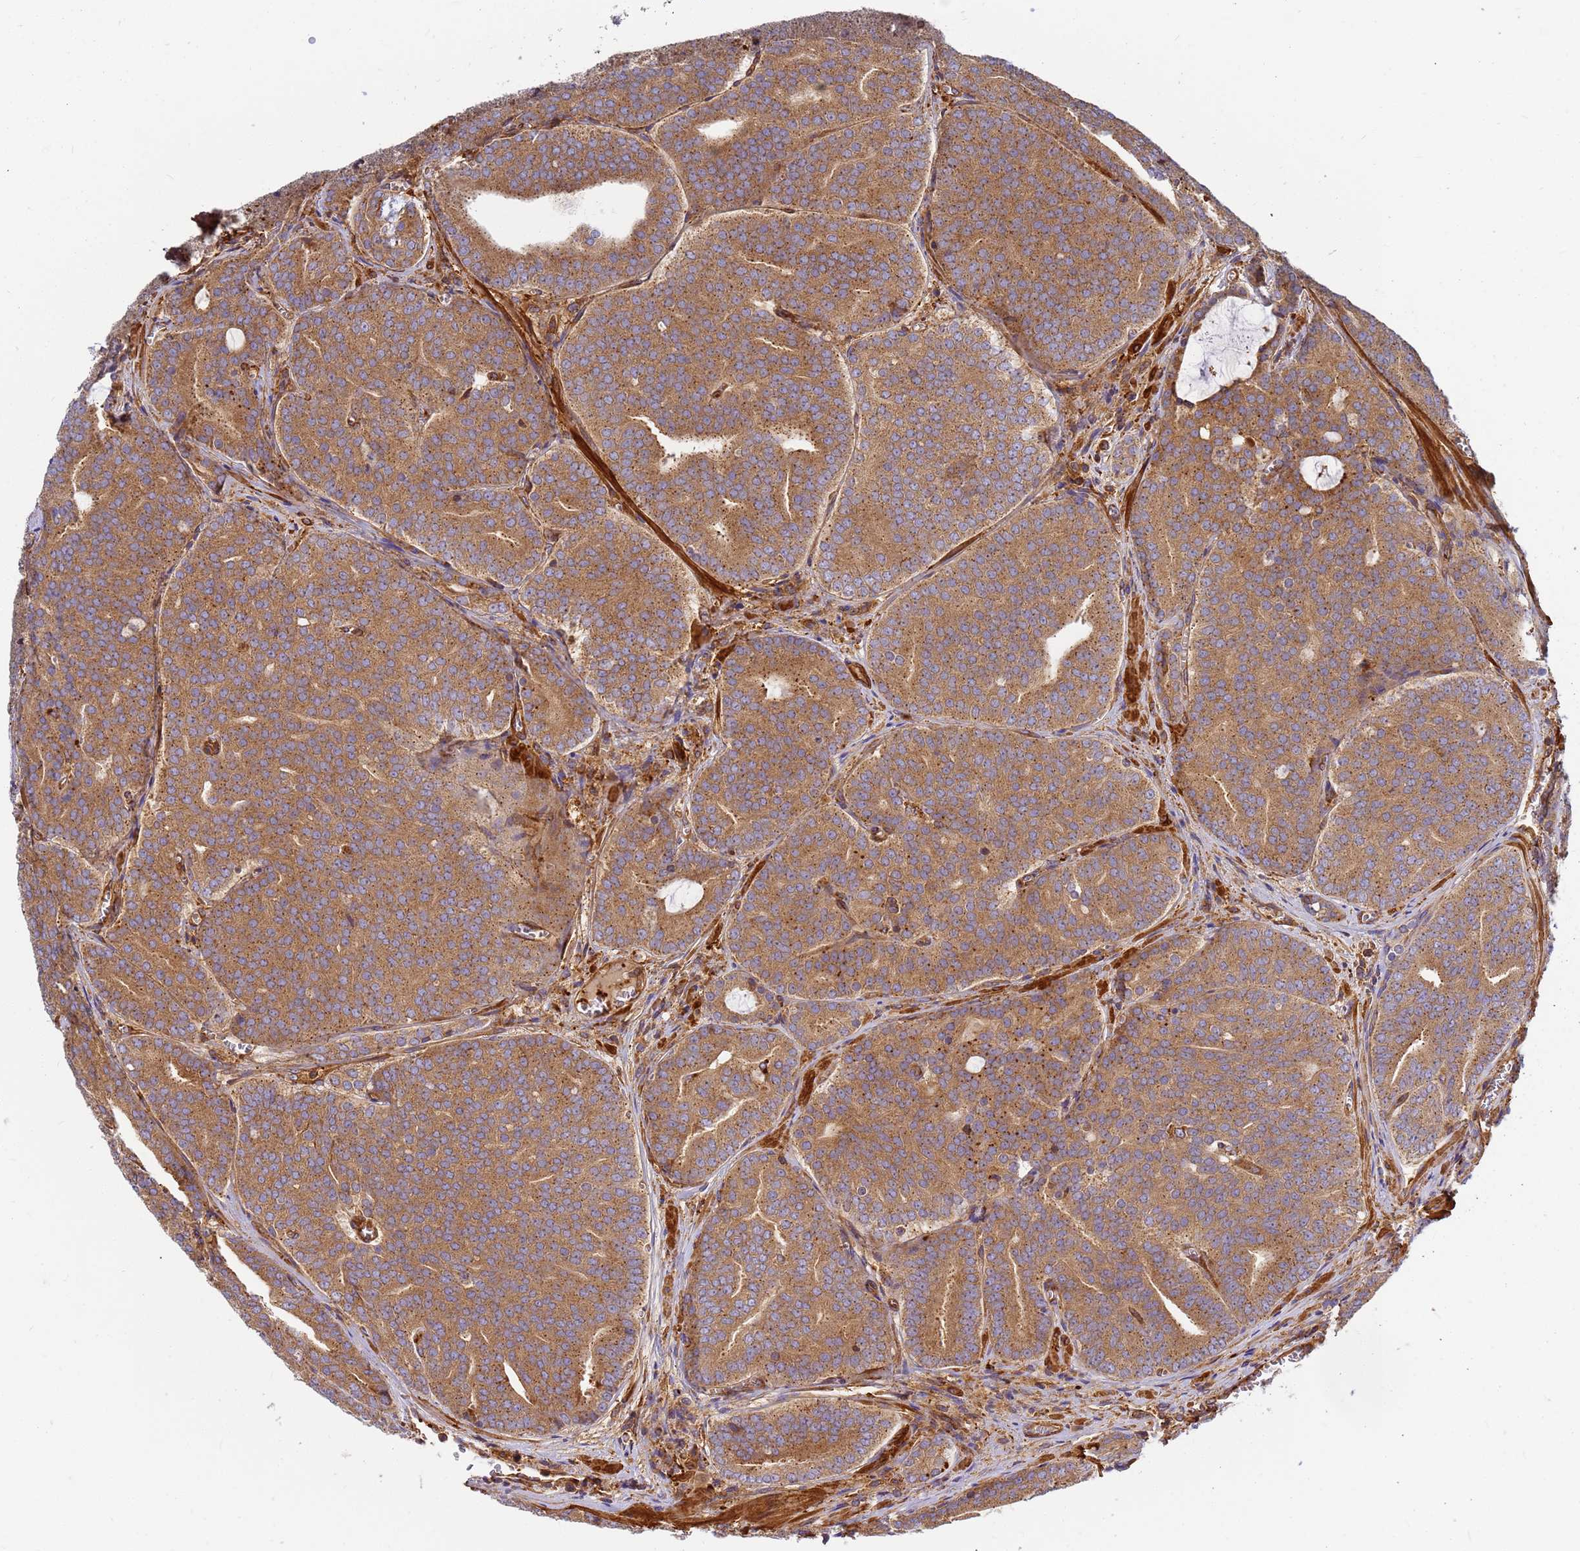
{"staining": {"intensity": "moderate", "quantity": ">75%", "location": "cytoplasmic/membranous"}, "tissue": "prostate cancer", "cell_type": "Tumor cells", "image_type": "cancer", "snomed": [{"axis": "morphology", "description": "Adenocarcinoma, High grade"}, {"axis": "topography", "description": "Prostate"}], "caption": "An immunohistochemistry photomicrograph of tumor tissue is shown. Protein staining in brown highlights moderate cytoplasmic/membranous positivity in prostate cancer within tumor cells.", "gene": "C2CD5", "patient": {"sex": "male", "age": 55}}